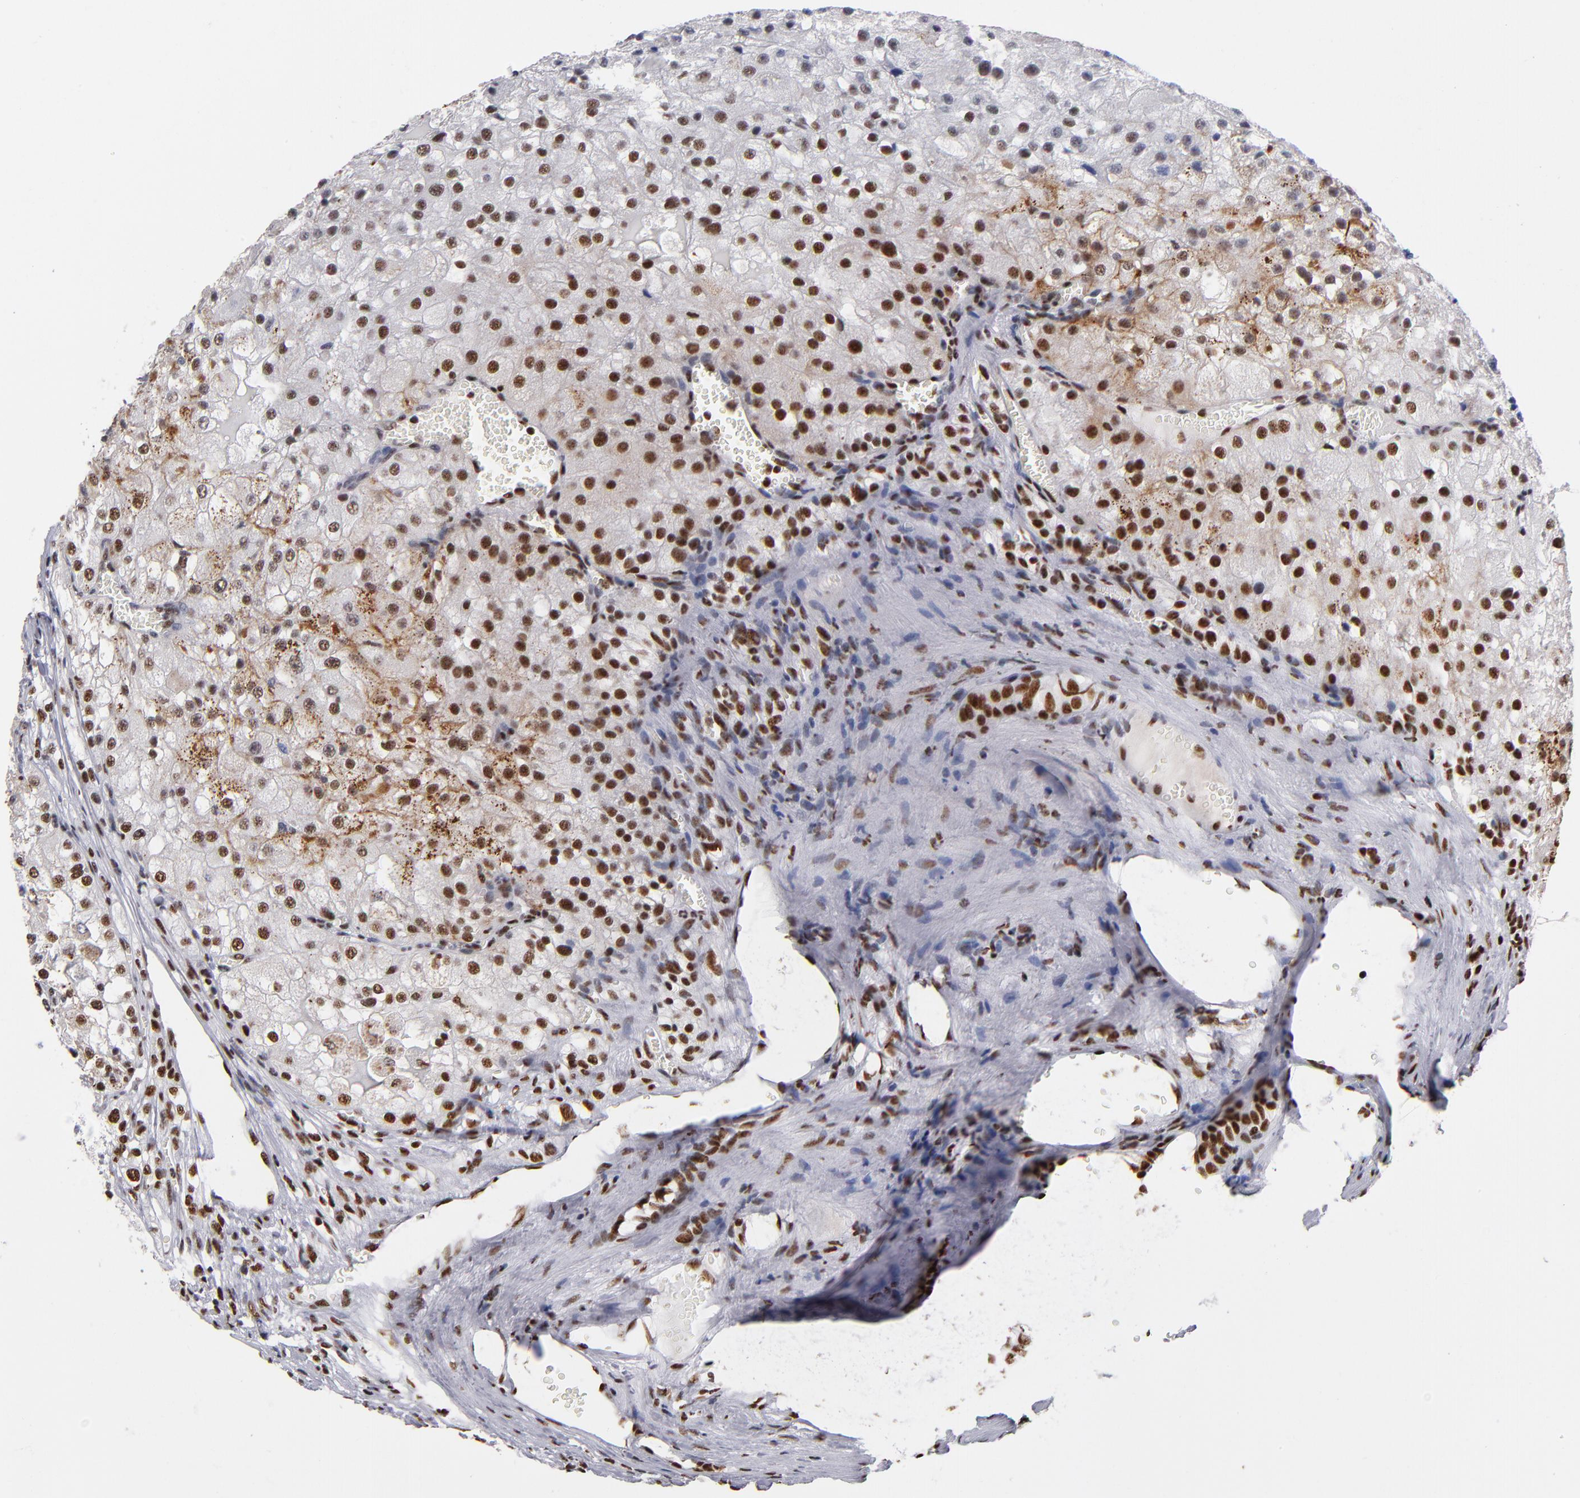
{"staining": {"intensity": "moderate", "quantity": "25%-75%", "location": "cytoplasmic/membranous,nuclear"}, "tissue": "renal cancer", "cell_type": "Tumor cells", "image_type": "cancer", "snomed": [{"axis": "morphology", "description": "Adenocarcinoma, NOS"}, {"axis": "topography", "description": "Kidney"}], "caption": "An image showing moderate cytoplasmic/membranous and nuclear expression in approximately 25%-75% of tumor cells in renal adenocarcinoma, as visualized by brown immunohistochemical staining.", "gene": "MN1", "patient": {"sex": "female", "age": 74}}